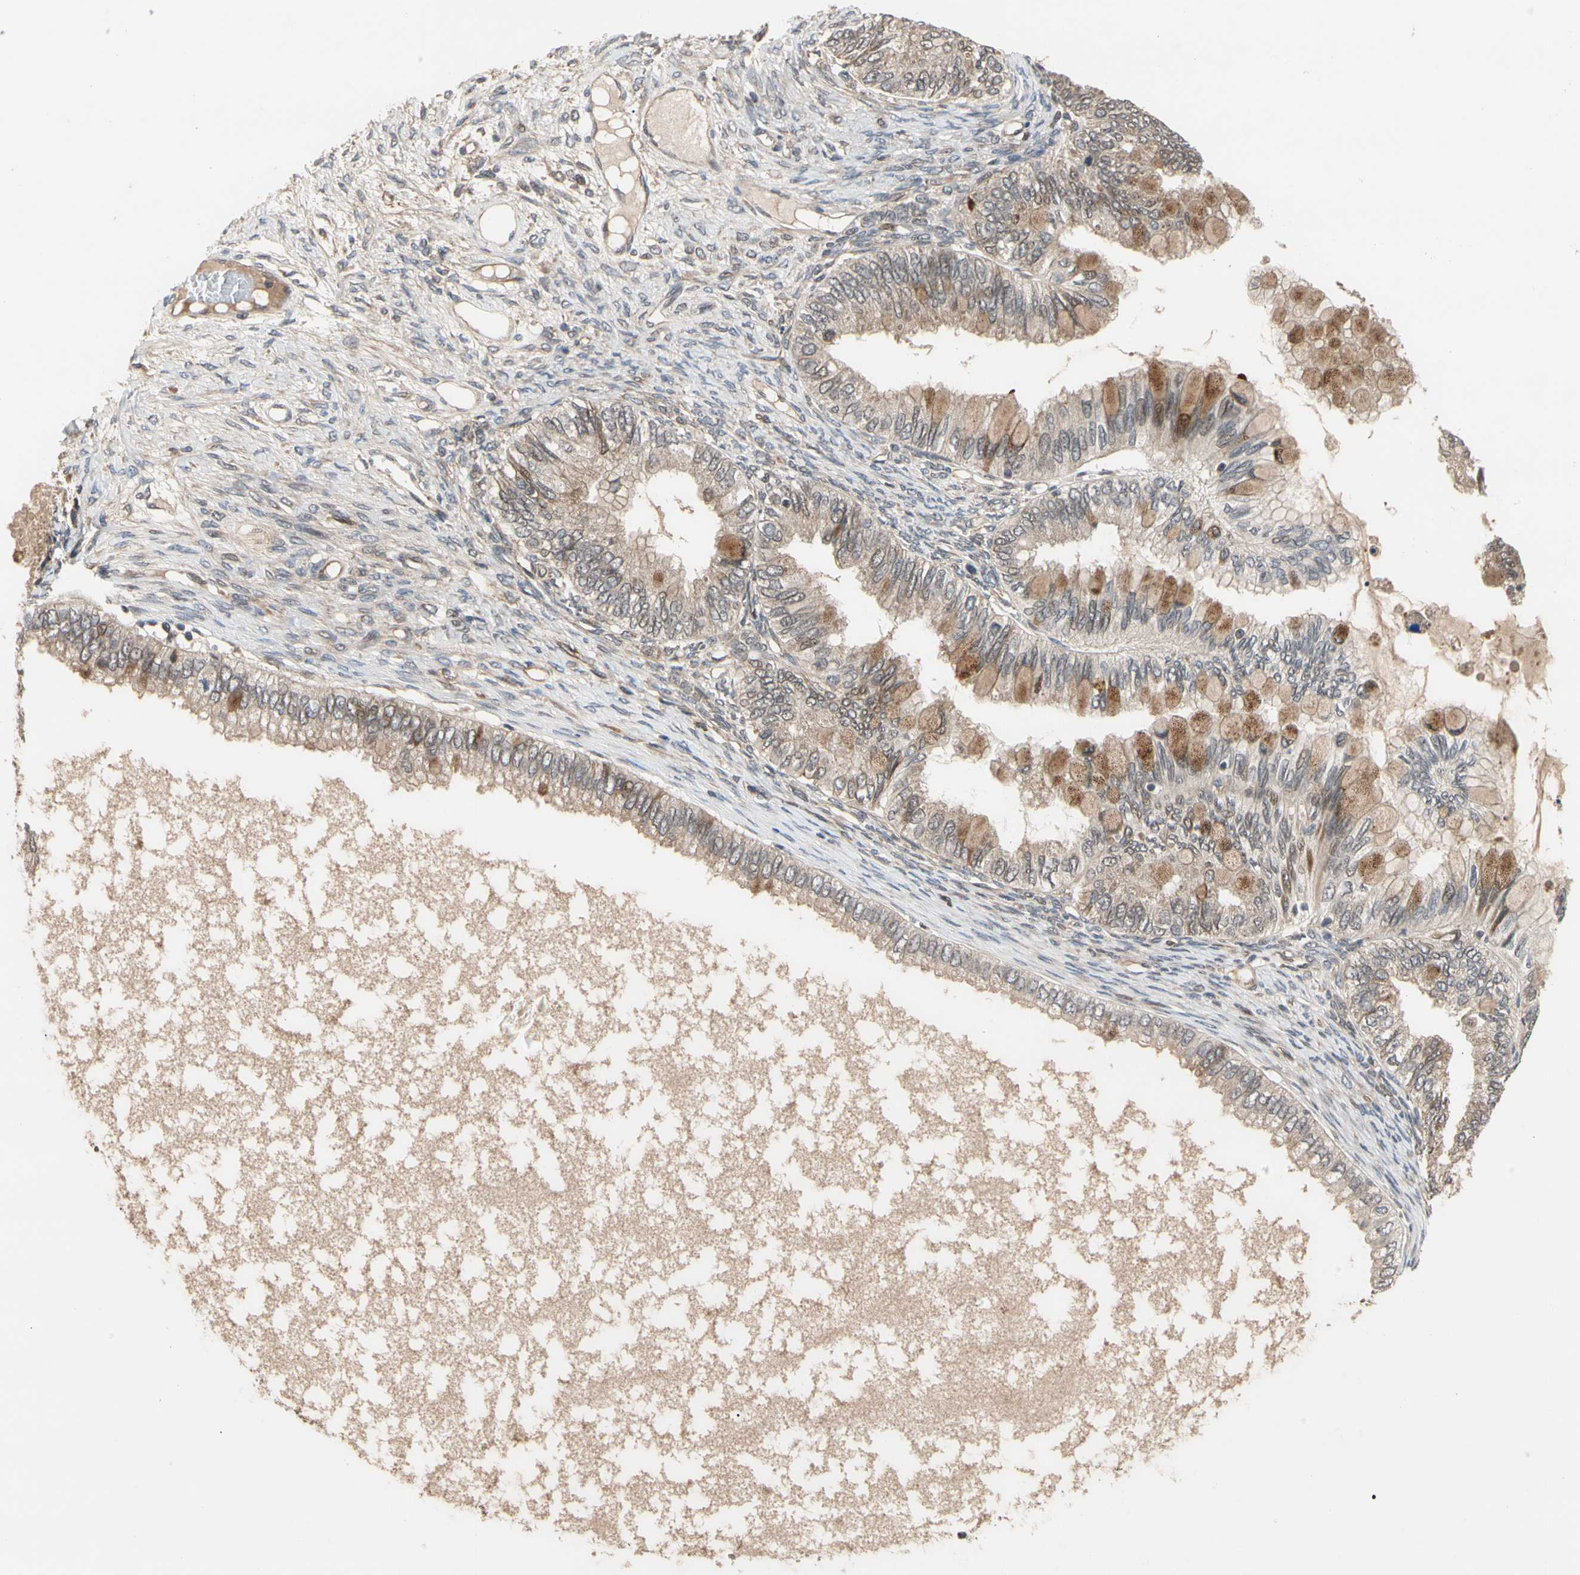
{"staining": {"intensity": "moderate", "quantity": "25%-75%", "location": "cytoplasmic/membranous"}, "tissue": "ovarian cancer", "cell_type": "Tumor cells", "image_type": "cancer", "snomed": [{"axis": "morphology", "description": "Cystadenocarcinoma, mucinous, NOS"}, {"axis": "topography", "description": "Ovary"}], "caption": "Ovarian mucinous cystadenocarcinoma stained for a protein reveals moderate cytoplasmic/membranous positivity in tumor cells.", "gene": "CYTIP", "patient": {"sex": "female", "age": 80}}